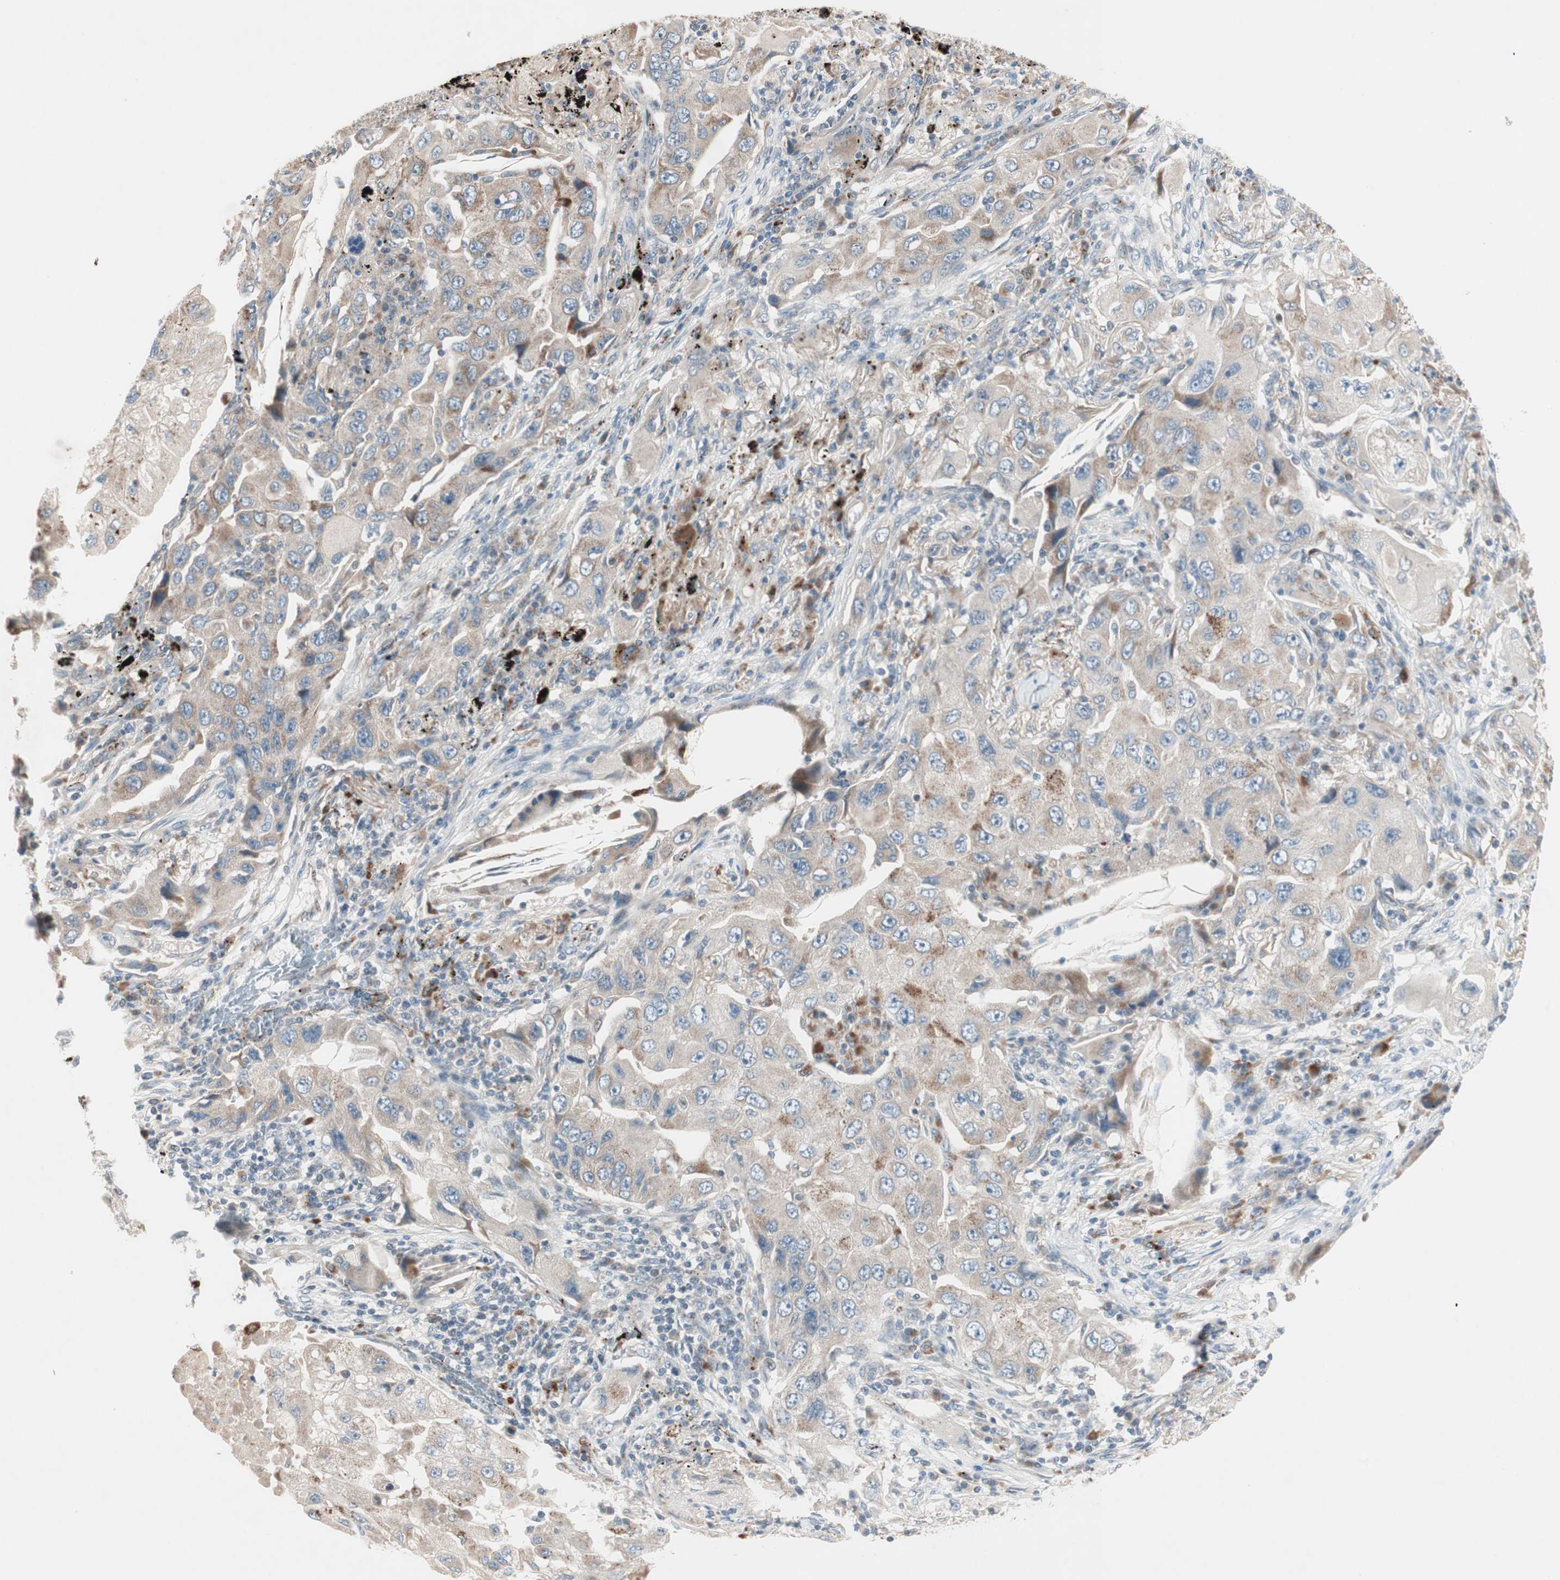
{"staining": {"intensity": "weak", "quantity": ">75%", "location": "cytoplasmic/membranous"}, "tissue": "lung cancer", "cell_type": "Tumor cells", "image_type": "cancer", "snomed": [{"axis": "morphology", "description": "Adenocarcinoma, NOS"}, {"axis": "topography", "description": "Lung"}], "caption": "Brown immunohistochemical staining in adenocarcinoma (lung) shows weak cytoplasmic/membranous expression in approximately >75% of tumor cells. Nuclei are stained in blue.", "gene": "FGFR4", "patient": {"sex": "female", "age": 65}}